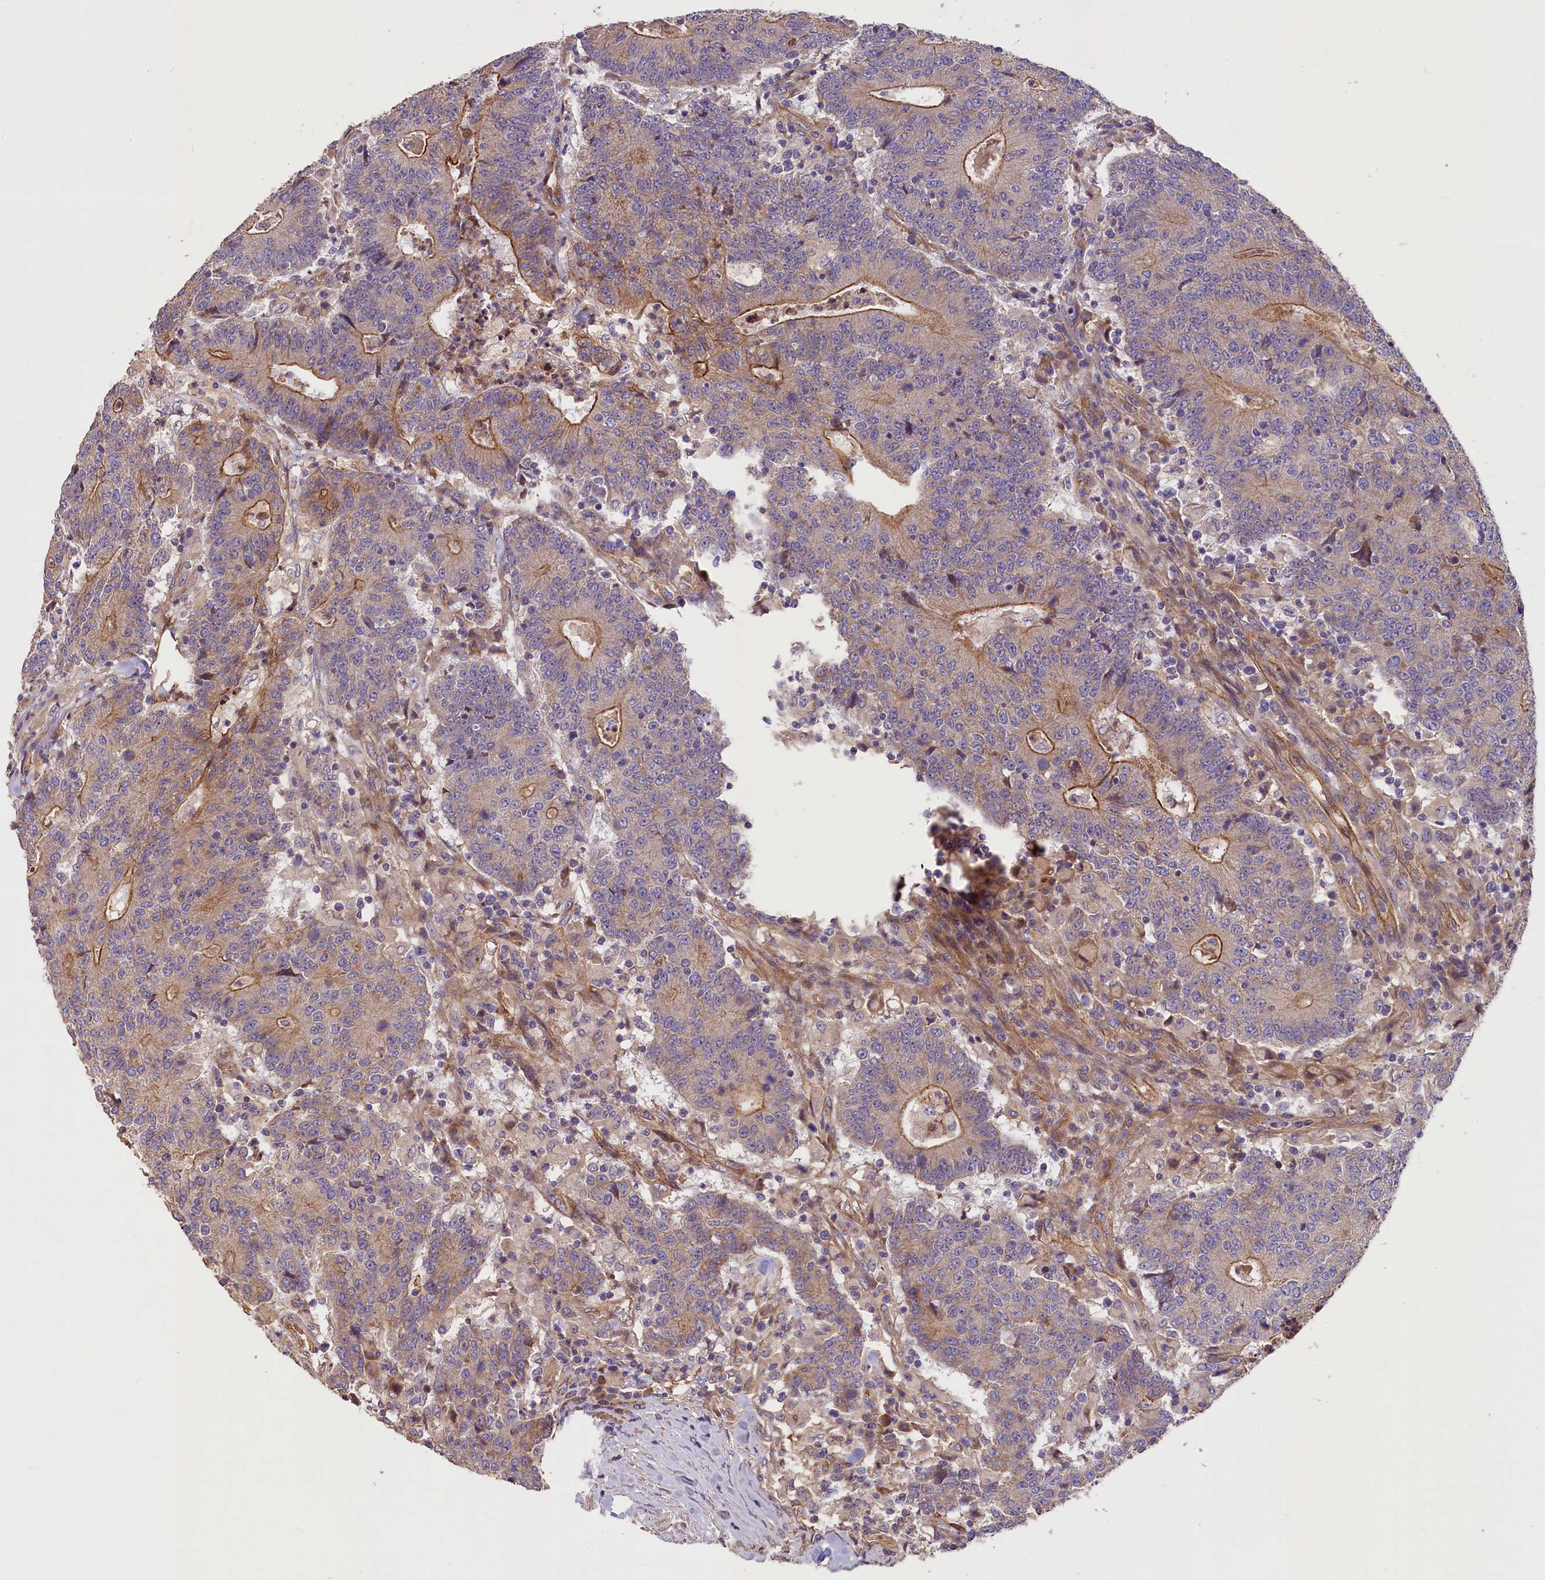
{"staining": {"intensity": "moderate", "quantity": "25%-75%", "location": "cytoplasmic/membranous"}, "tissue": "colorectal cancer", "cell_type": "Tumor cells", "image_type": "cancer", "snomed": [{"axis": "morphology", "description": "Adenocarcinoma, NOS"}, {"axis": "topography", "description": "Colon"}], "caption": "Moderate cytoplasmic/membranous protein staining is present in approximately 25%-75% of tumor cells in colorectal cancer.", "gene": "ERMARD", "patient": {"sex": "female", "age": 75}}